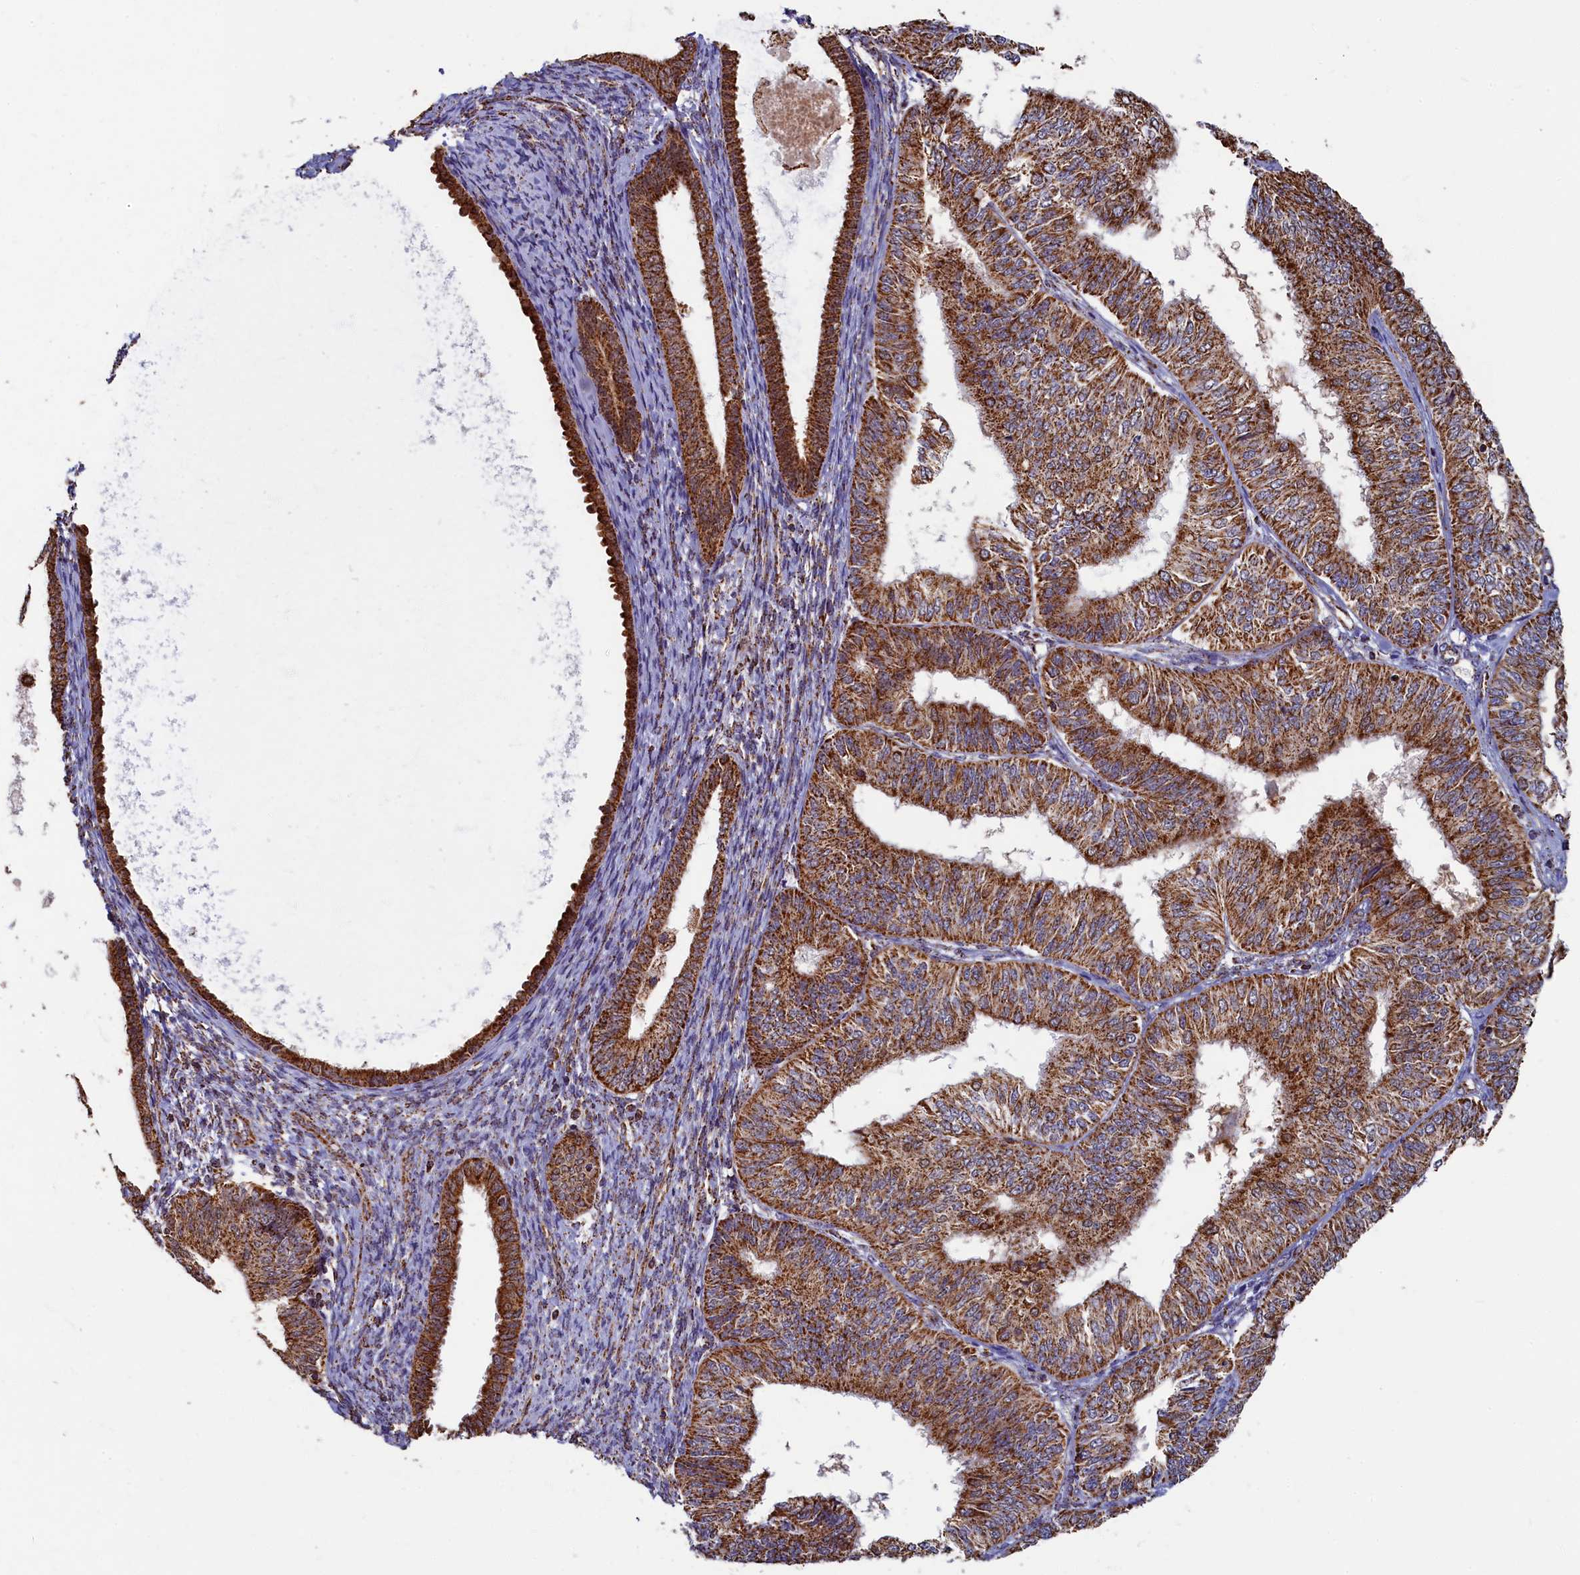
{"staining": {"intensity": "strong", "quantity": ">75%", "location": "cytoplasmic/membranous"}, "tissue": "endometrial cancer", "cell_type": "Tumor cells", "image_type": "cancer", "snomed": [{"axis": "morphology", "description": "Adenocarcinoma, NOS"}, {"axis": "topography", "description": "Endometrium"}], "caption": "Immunohistochemistry (IHC) (DAB) staining of human endometrial cancer exhibits strong cytoplasmic/membranous protein positivity in about >75% of tumor cells.", "gene": "SPR", "patient": {"sex": "female", "age": 58}}